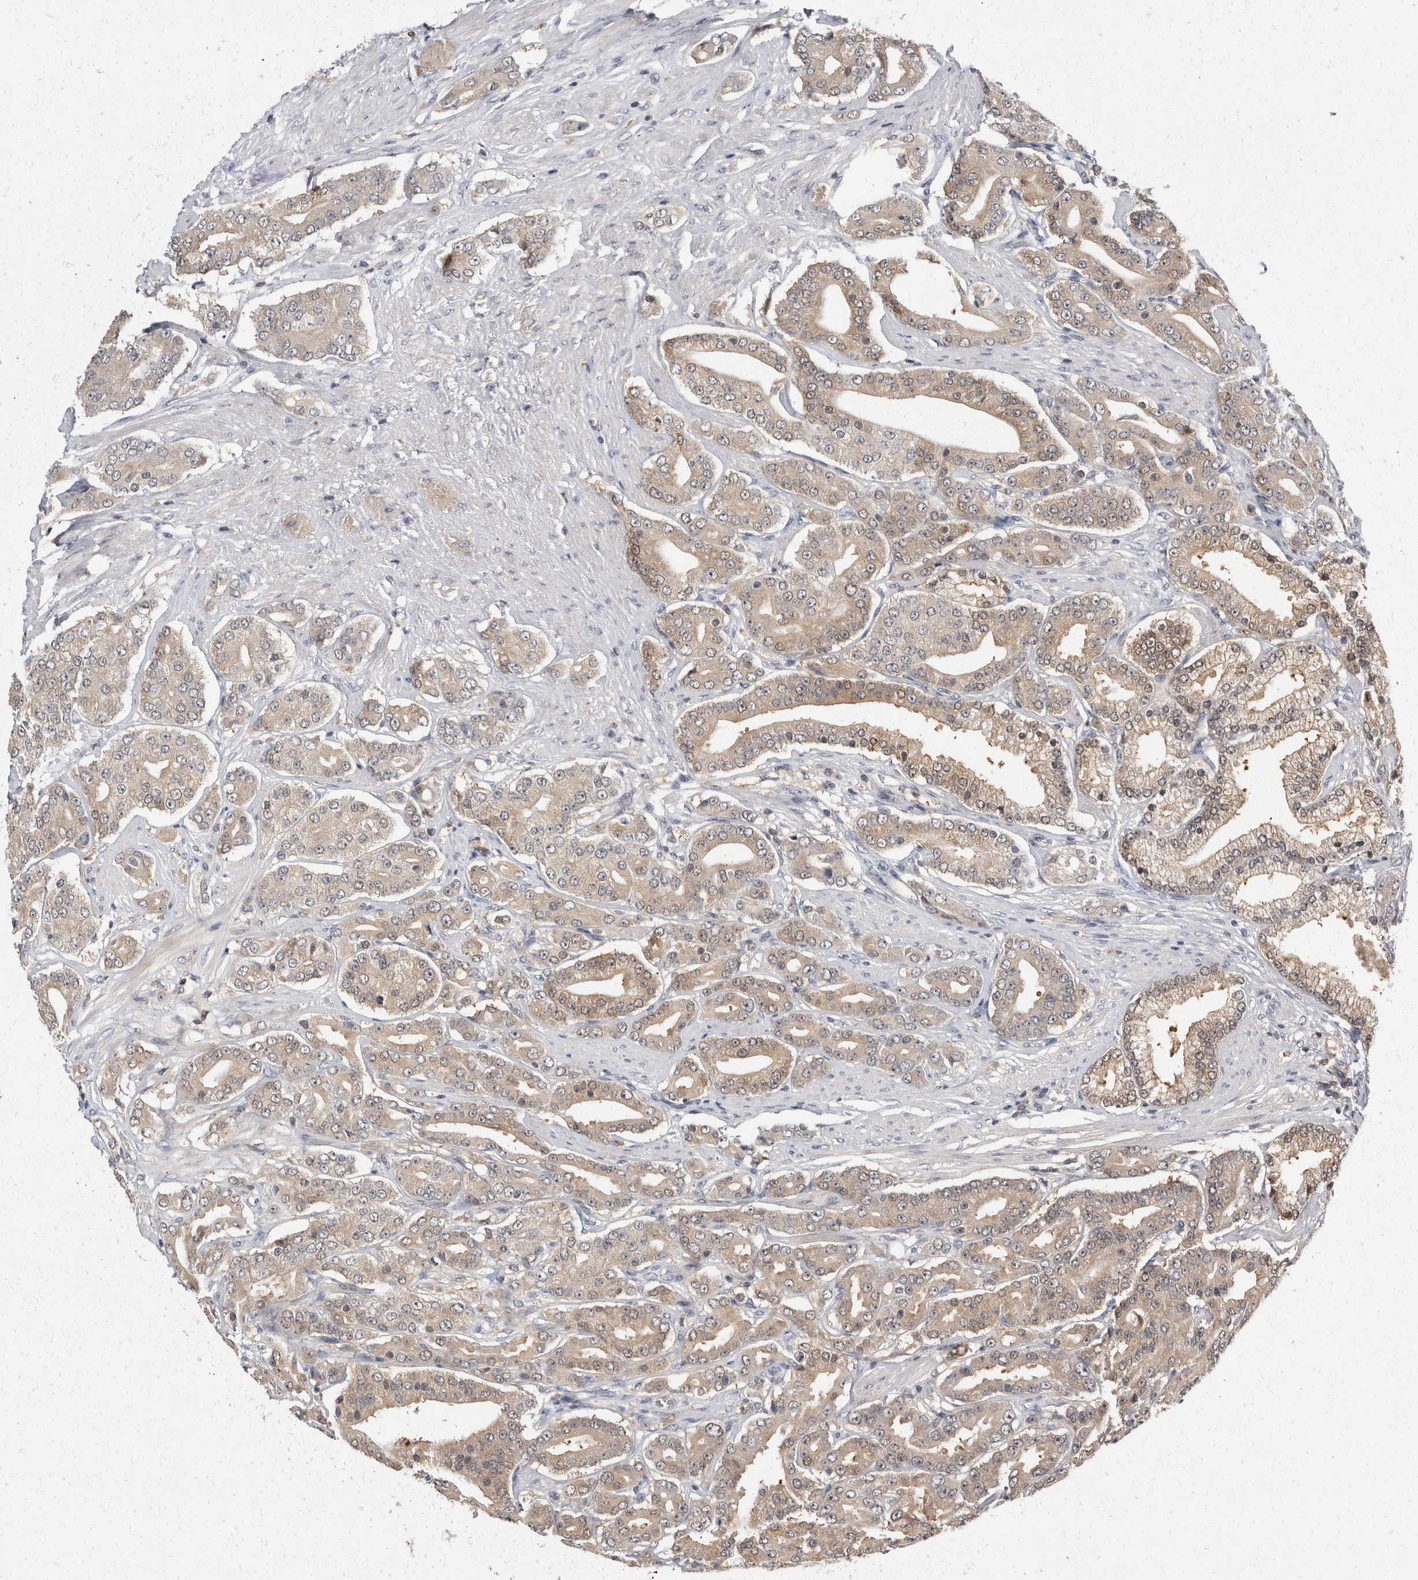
{"staining": {"intensity": "weak", "quantity": "25%-75%", "location": "cytoplasmic/membranous,nuclear"}, "tissue": "prostate cancer", "cell_type": "Tumor cells", "image_type": "cancer", "snomed": [{"axis": "morphology", "description": "Adenocarcinoma, High grade"}, {"axis": "topography", "description": "Prostate"}], "caption": "Immunohistochemistry (DAB (3,3'-diaminobenzidine)) staining of prostate adenocarcinoma (high-grade) demonstrates weak cytoplasmic/membranous and nuclear protein expression in approximately 25%-75% of tumor cells.", "gene": "ACAT2", "patient": {"sex": "male", "age": 71}}